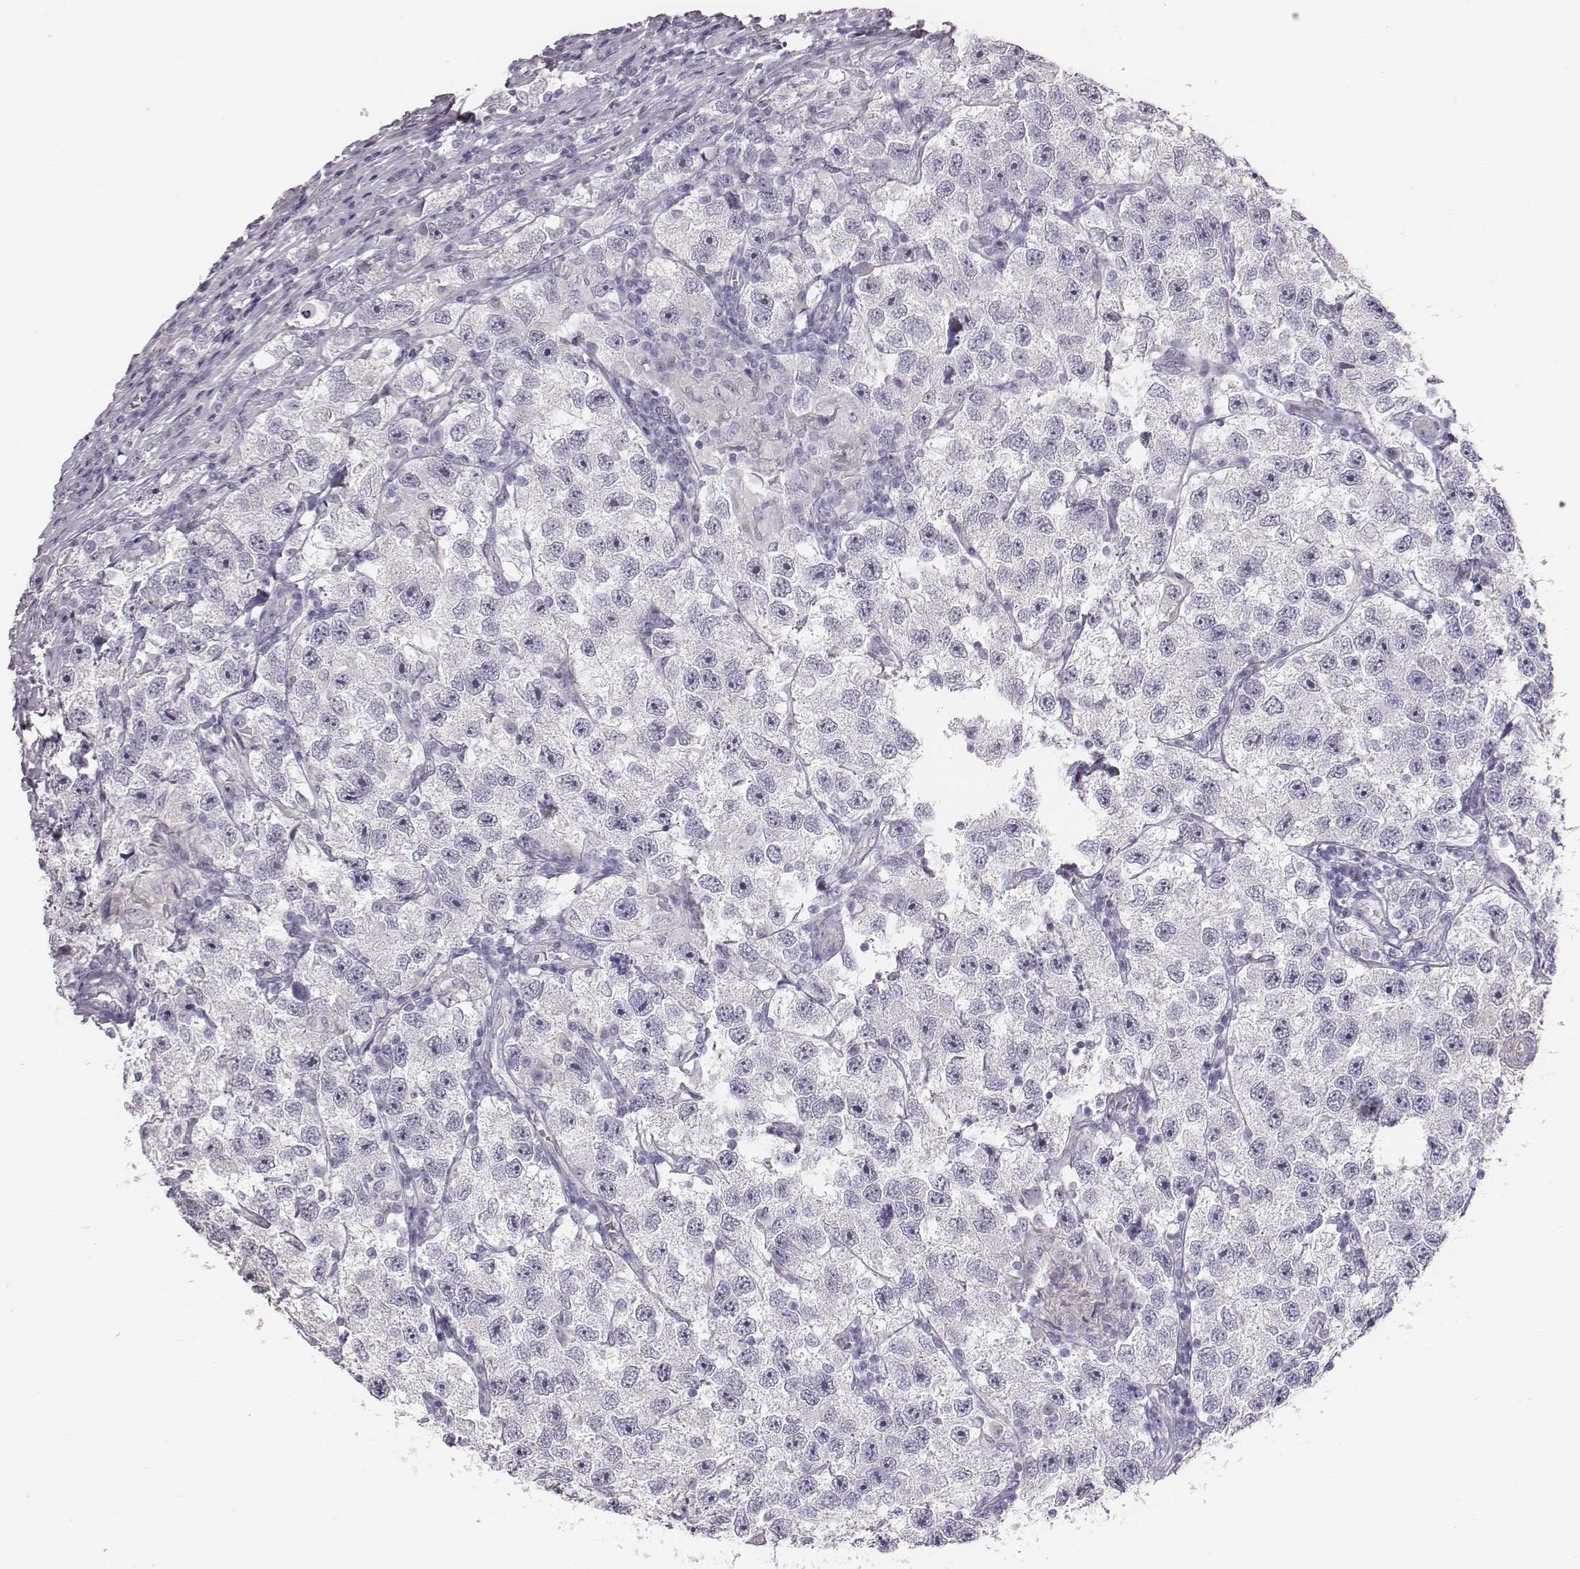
{"staining": {"intensity": "negative", "quantity": "none", "location": "none"}, "tissue": "testis cancer", "cell_type": "Tumor cells", "image_type": "cancer", "snomed": [{"axis": "morphology", "description": "Seminoma, NOS"}, {"axis": "topography", "description": "Testis"}], "caption": "Tumor cells are negative for protein expression in human testis seminoma.", "gene": "CACNG4", "patient": {"sex": "male", "age": 26}}